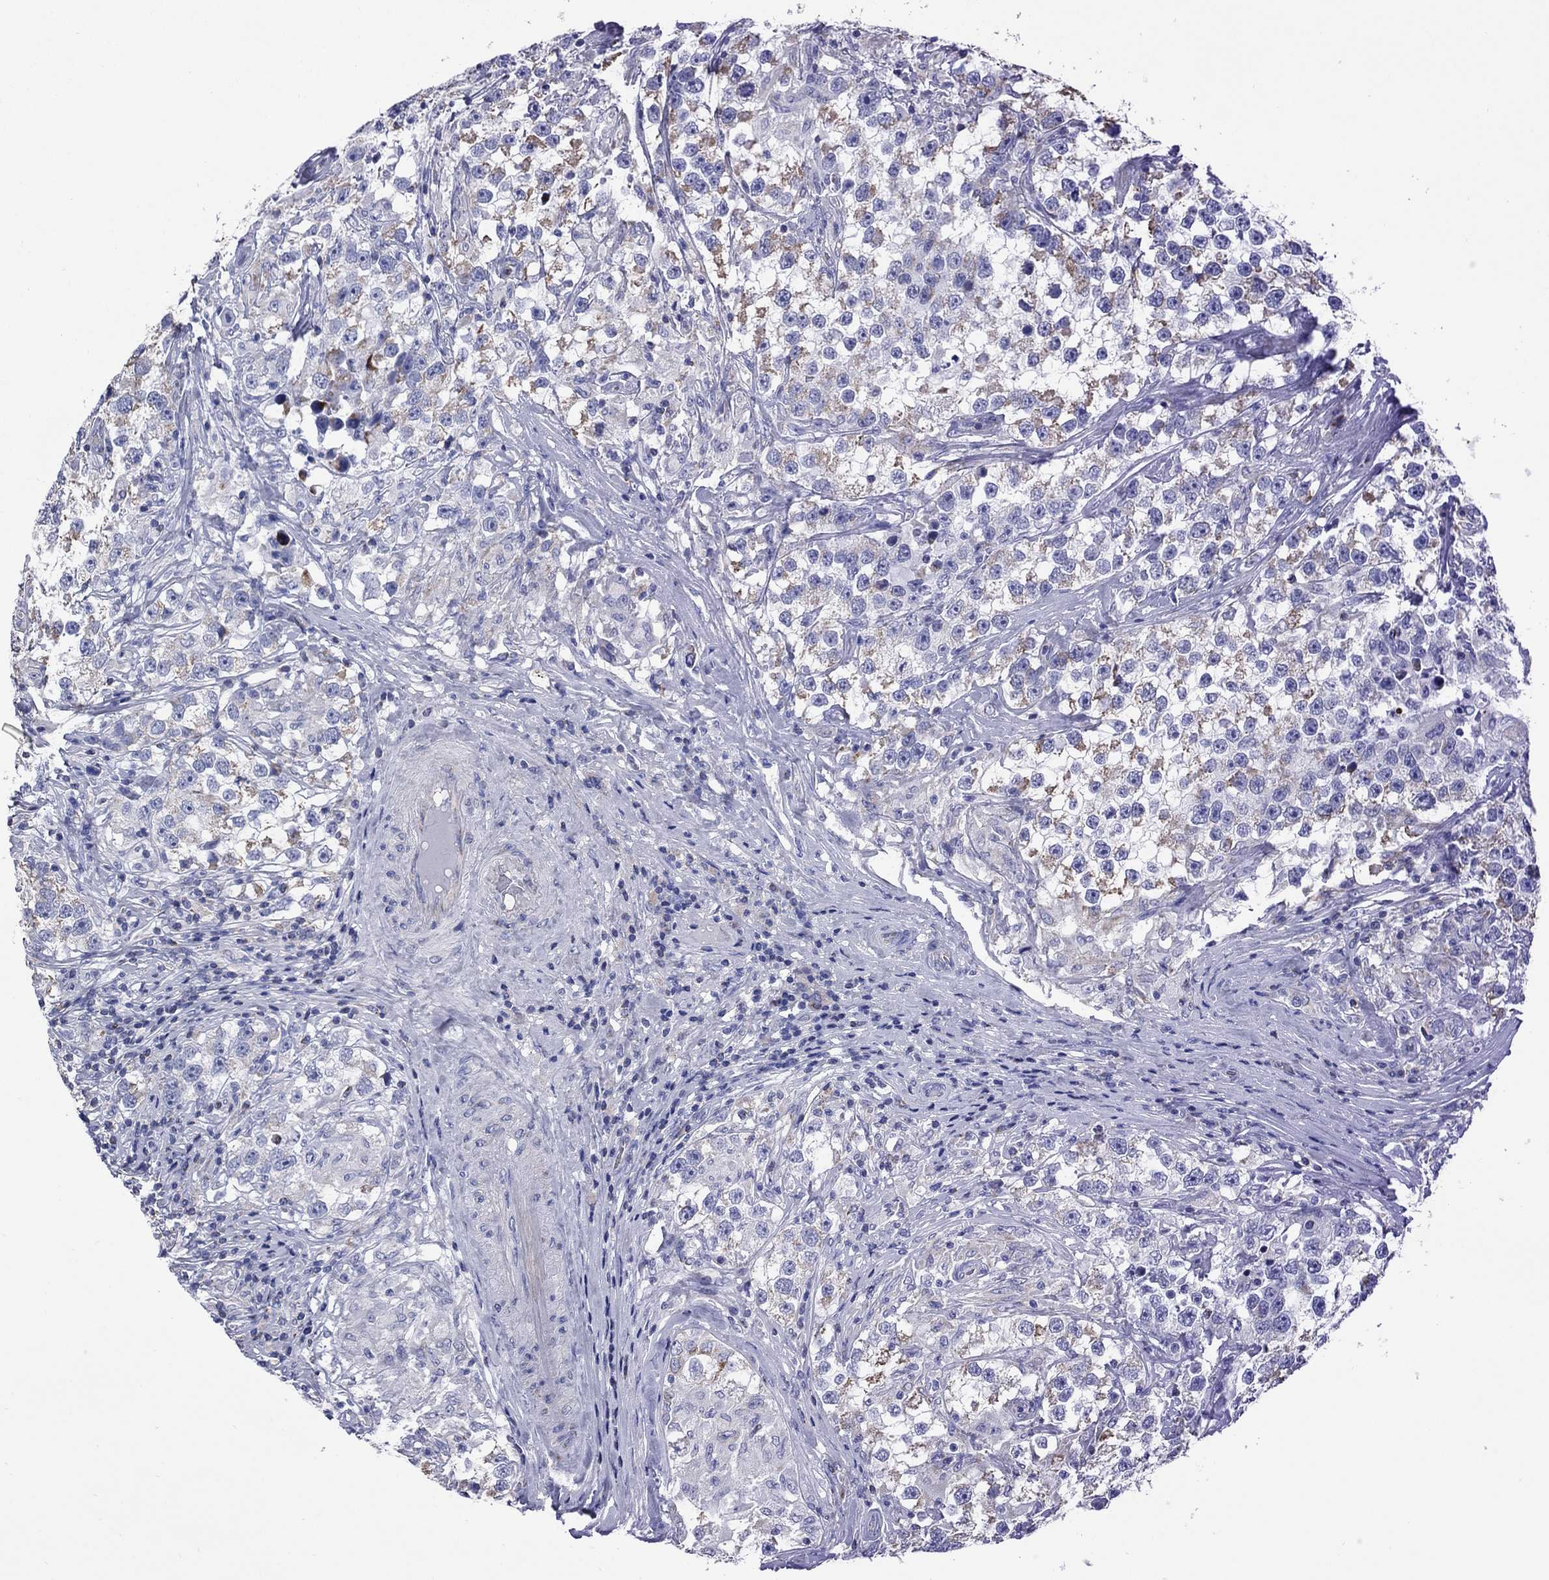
{"staining": {"intensity": "weak", "quantity": "25%-75%", "location": "cytoplasmic/membranous"}, "tissue": "testis cancer", "cell_type": "Tumor cells", "image_type": "cancer", "snomed": [{"axis": "morphology", "description": "Seminoma, NOS"}, {"axis": "topography", "description": "Testis"}], "caption": "An image of testis seminoma stained for a protein reveals weak cytoplasmic/membranous brown staining in tumor cells. The protein of interest is shown in brown color, while the nuclei are stained blue.", "gene": "NDUFA4L2", "patient": {"sex": "male", "age": 46}}